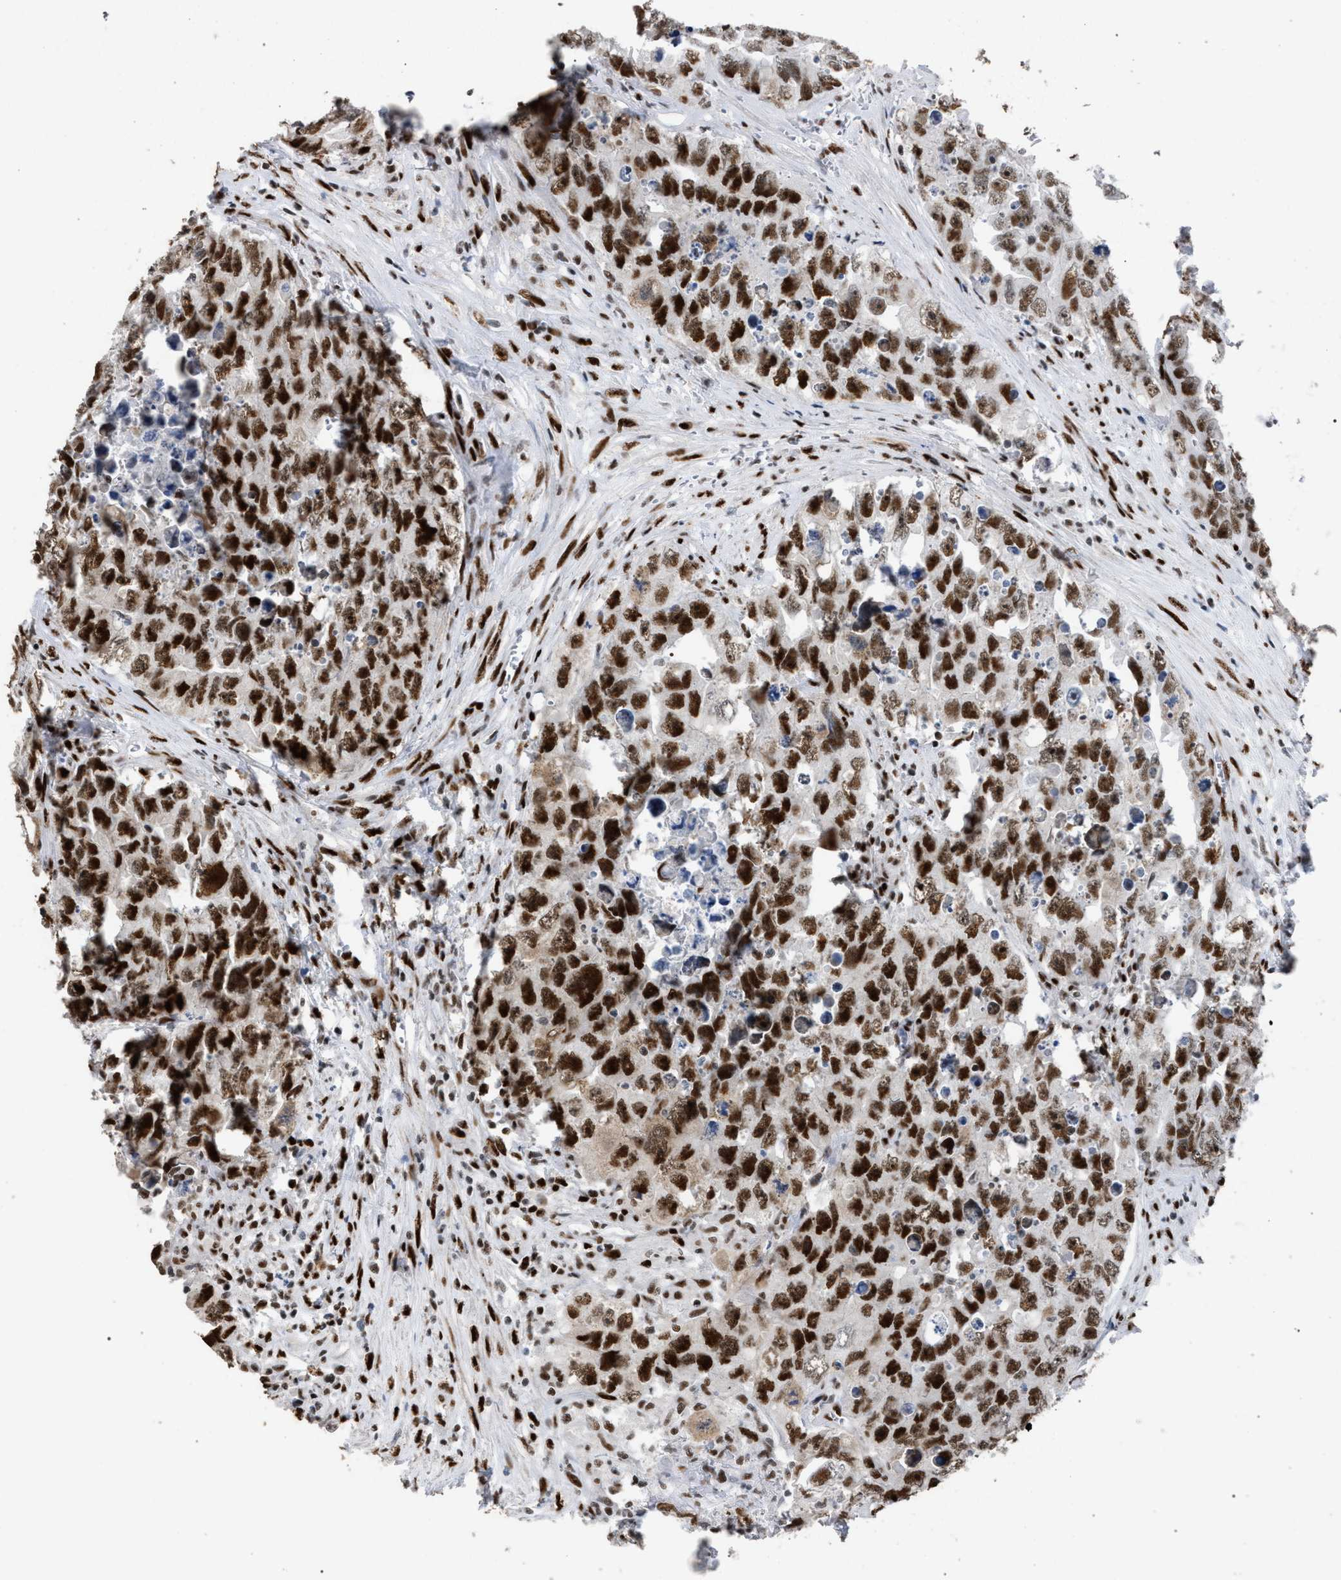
{"staining": {"intensity": "strong", "quantity": ">75%", "location": "nuclear"}, "tissue": "testis cancer", "cell_type": "Tumor cells", "image_type": "cancer", "snomed": [{"axis": "morphology", "description": "Seminoma, NOS"}, {"axis": "morphology", "description": "Carcinoma, Embryonal, NOS"}, {"axis": "topography", "description": "Testis"}], "caption": "Tumor cells reveal high levels of strong nuclear positivity in about >75% of cells in seminoma (testis).", "gene": "TP53BP1", "patient": {"sex": "male", "age": 43}}